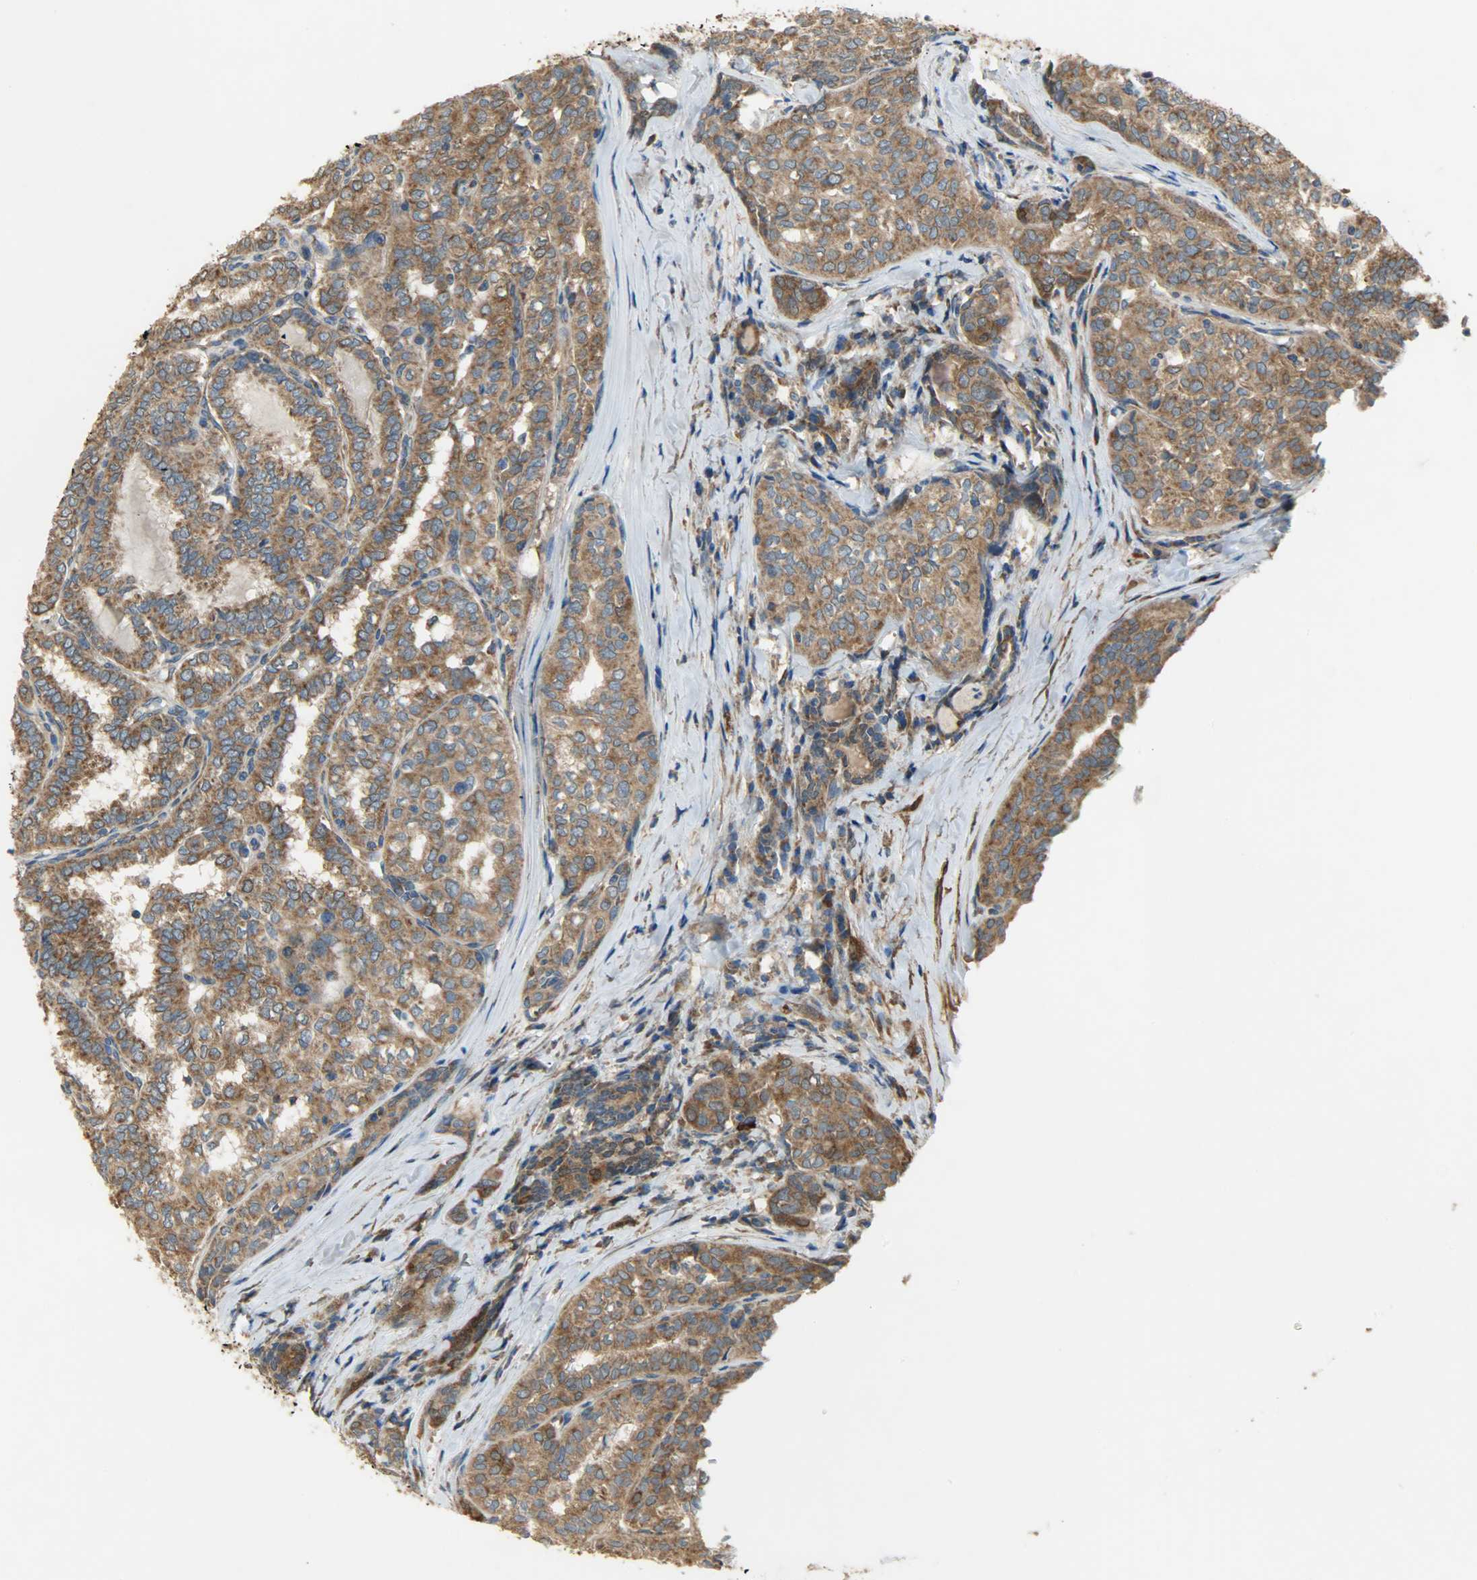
{"staining": {"intensity": "strong", "quantity": ">75%", "location": "cytoplasmic/membranous"}, "tissue": "thyroid cancer", "cell_type": "Tumor cells", "image_type": "cancer", "snomed": [{"axis": "morphology", "description": "Papillary adenocarcinoma, NOS"}, {"axis": "topography", "description": "Thyroid gland"}], "caption": "Immunohistochemical staining of human papillary adenocarcinoma (thyroid) exhibits high levels of strong cytoplasmic/membranous protein staining in about >75% of tumor cells.", "gene": "C1orf198", "patient": {"sex": "female", "age": 30}}